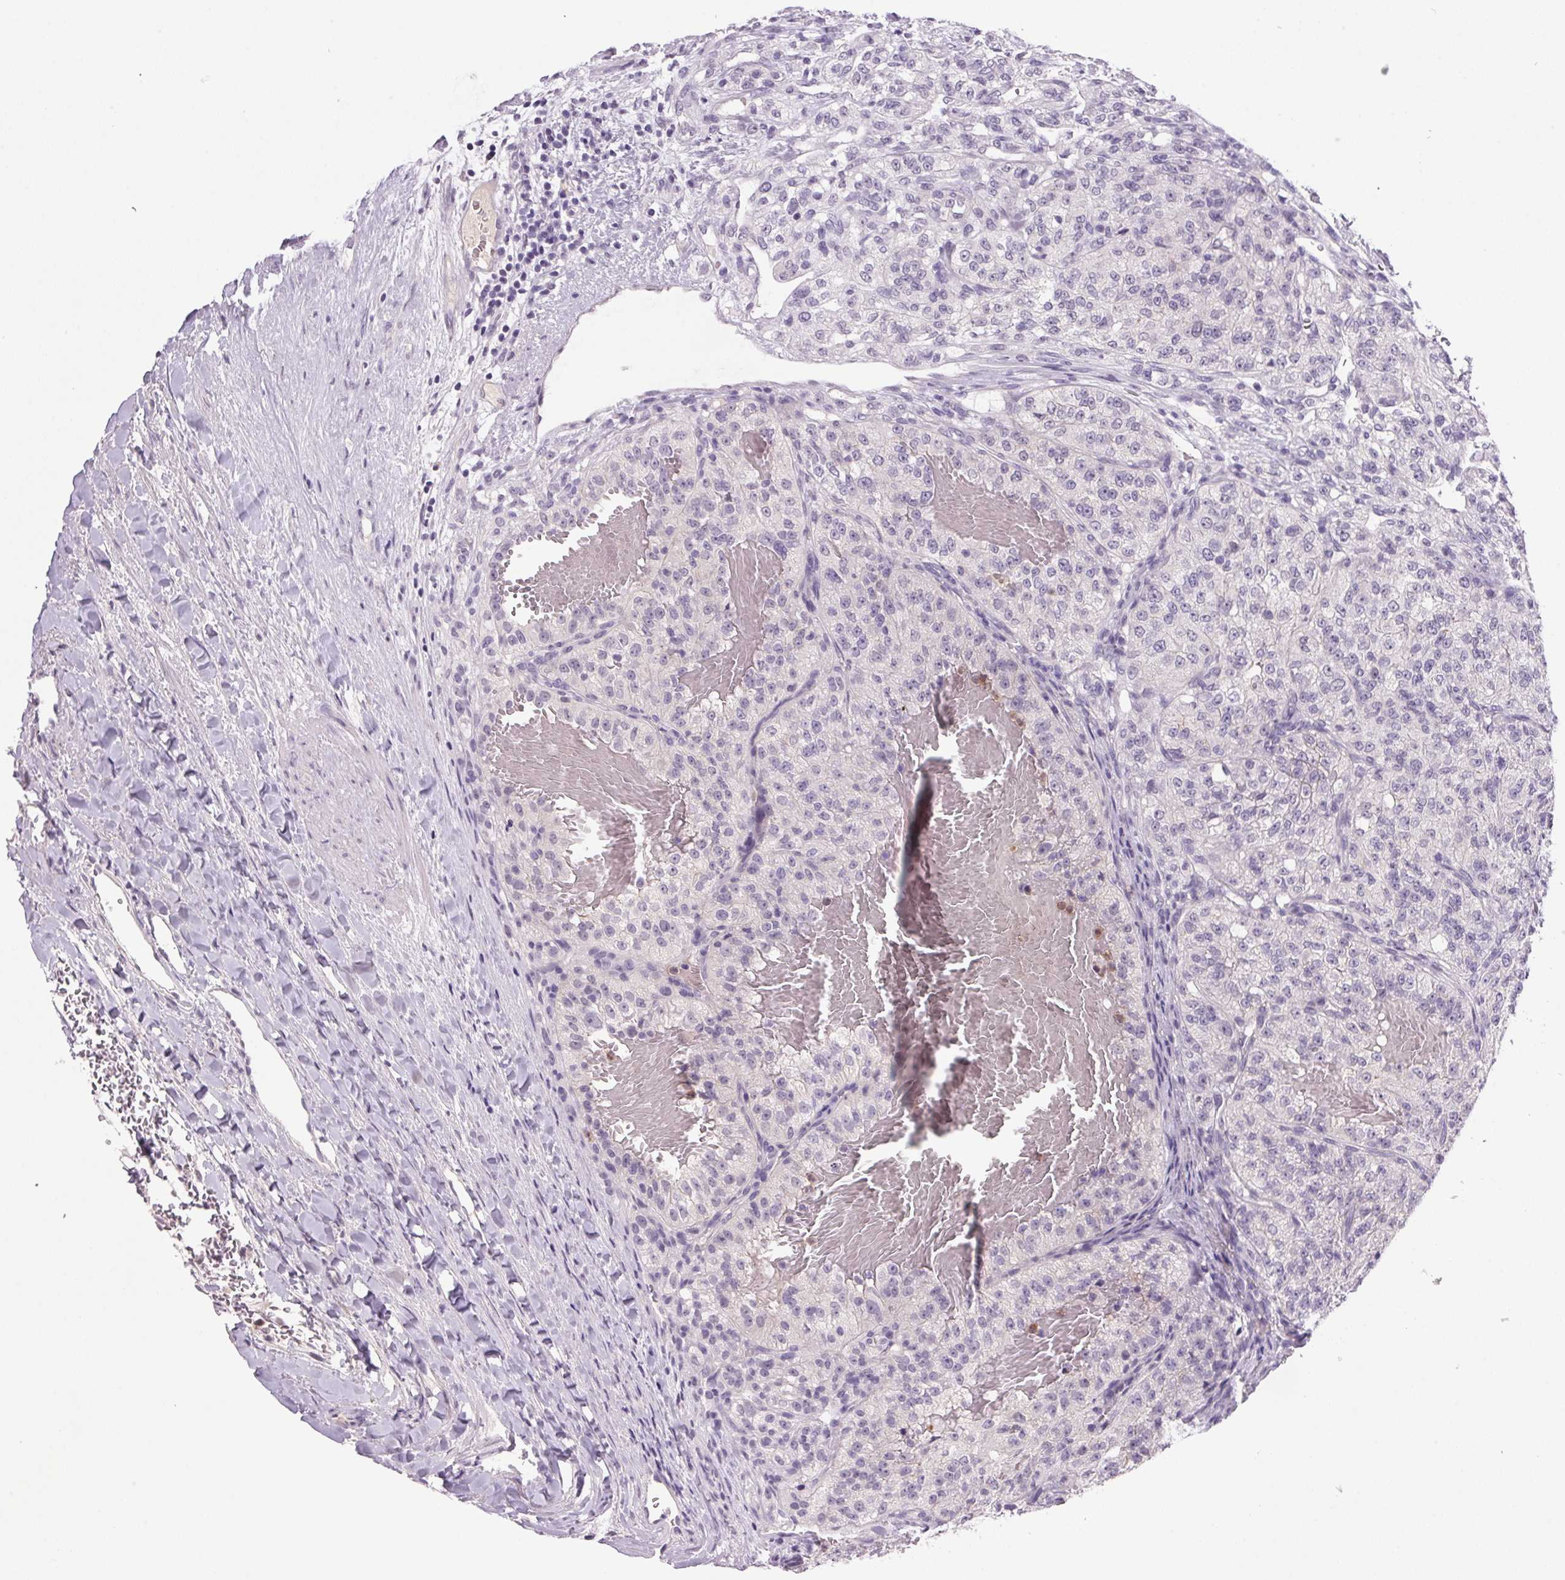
{"staining": {"intensity": "negative", "quantity": "none", "location": "none"}, "tissue": "renal cancer", "cell_type": "Tumor cells", "image_type": "cancer", "snomed": [{"axis": "morphology", "description": "Adenocarcinoma, NOS"}, {"axis": "topography", "description": "Kidney"}], "caption": "DAB (3,3'-diaminobenzidine) immunohistochemical staining of adenocarcinoma (renal) displays no significant expression in tumor cells.", "gene": "TRDN", "patient": {"sex": "female", "age": 63}}